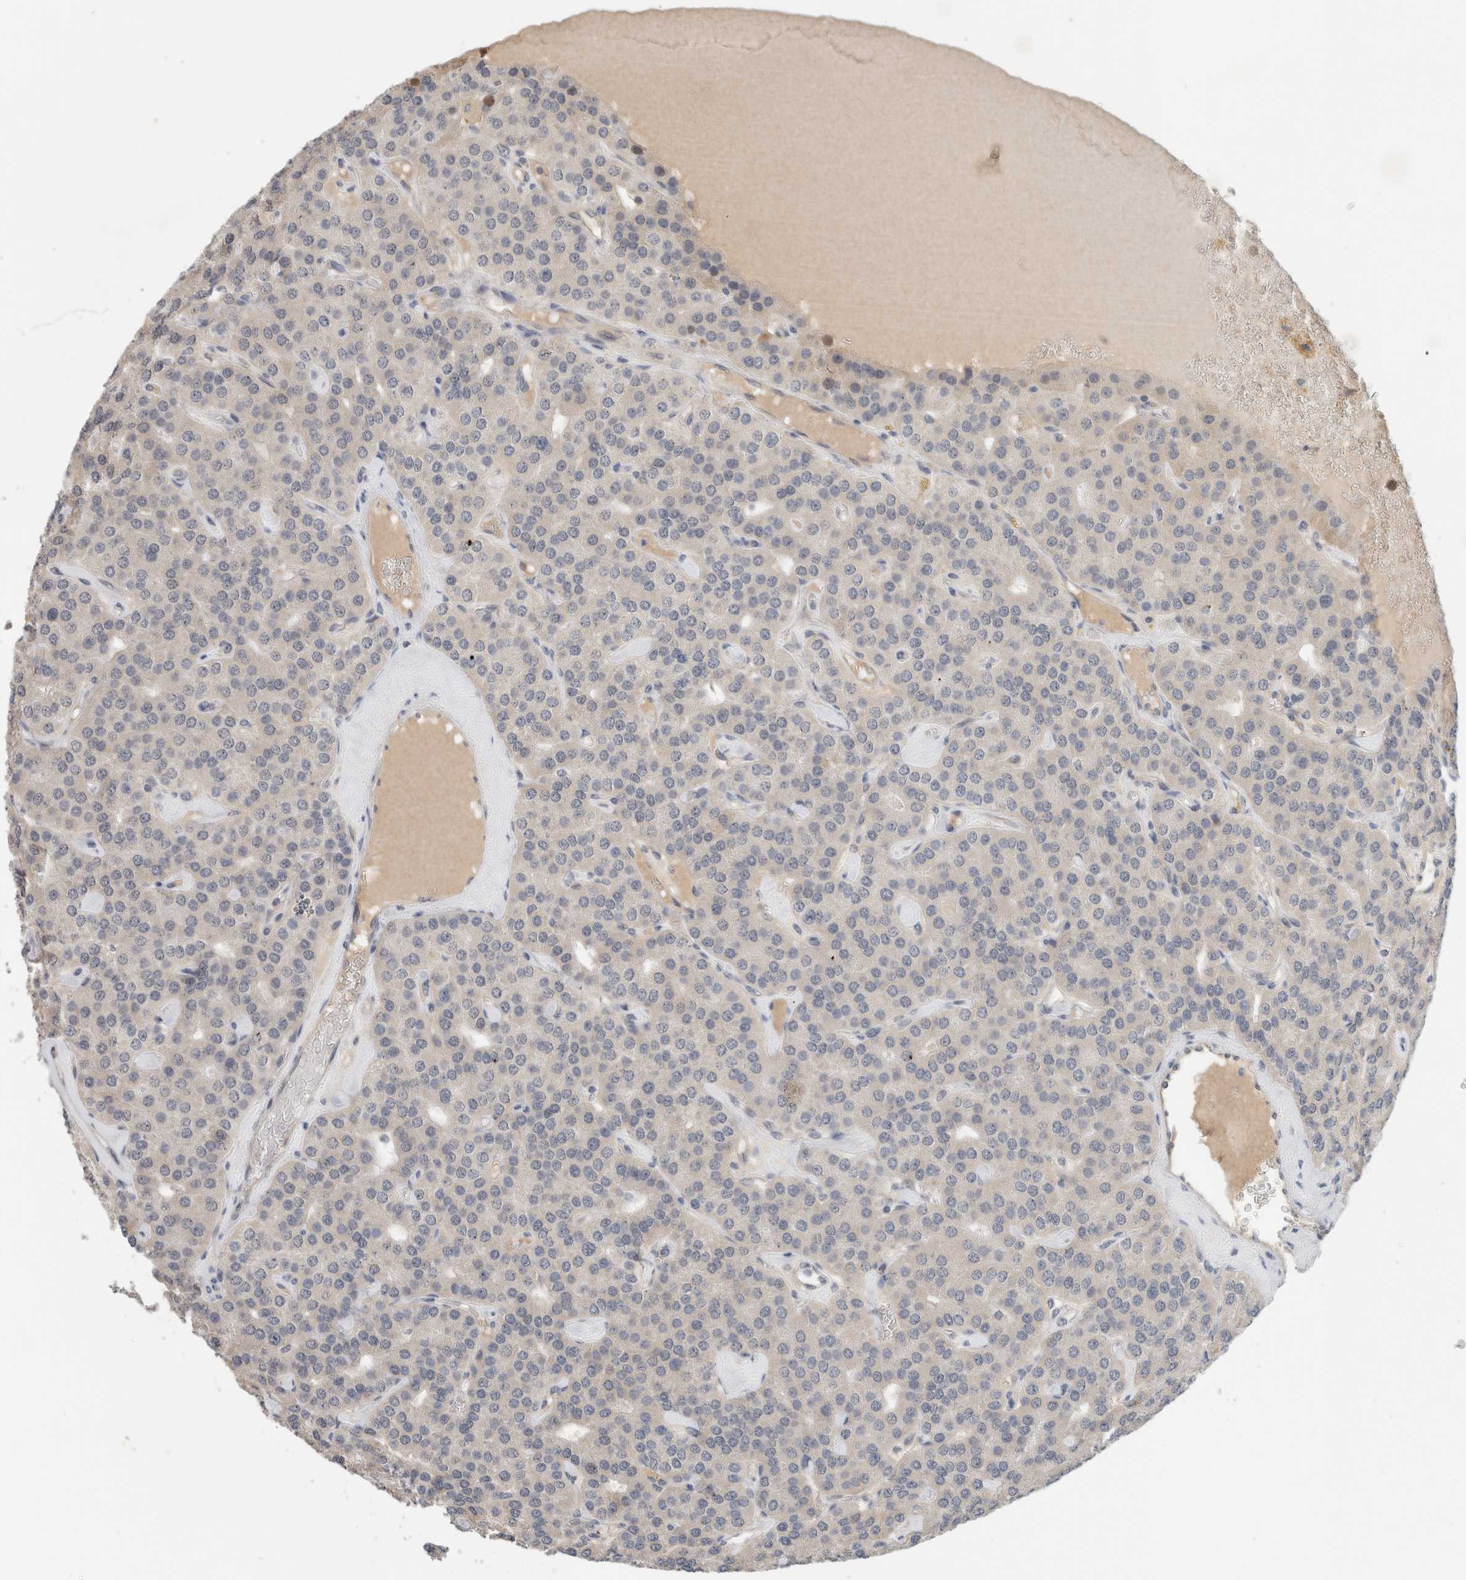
{"staining": {"intensity": "negative", "quantity": "none", "location": "none"}, "tissue": "parathyroid gland", "cell_type": "Glandular cells", "image_type": "normal", "snomed": [{"axis": "morphology", "description": "Normal tissue, NOS"}, {"axis": "morphology", "description": "Adenoma, NOS"}, {"axis": "topography", "description": "Parathyroid gland"}], "caption": "A micrograph of parathyroid gland stained for a protein reveals no brown staining in glandular cells.", "gene": "HCN3", "patient": {"sex": "female", "age": 86}}